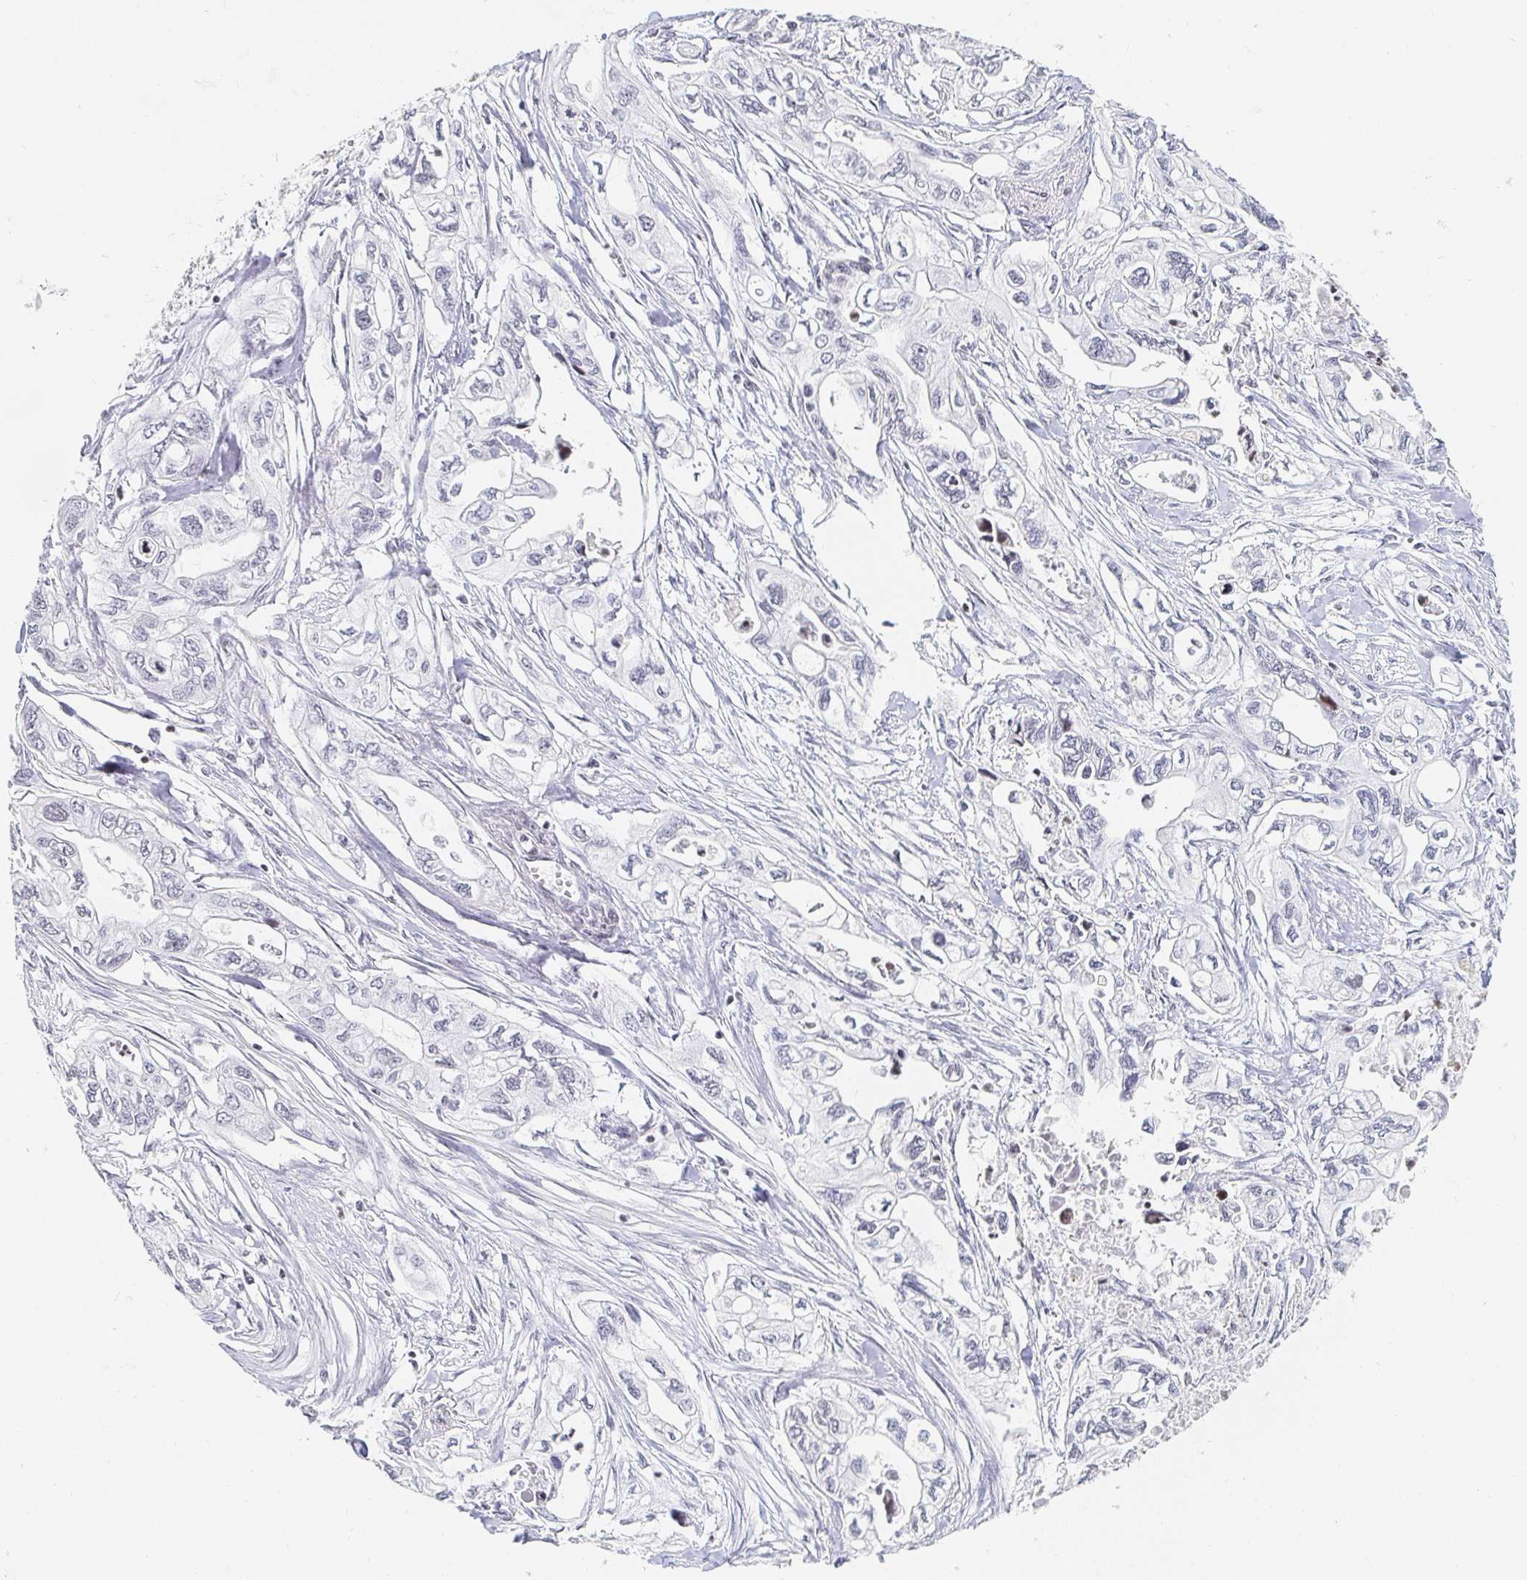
{"staining": {"intensity": "negative", "quantity": "none", "location": "none"}, "tissue": "pancreatic cancer", "cell_type": "Tumor cells", "image_type": "cancer", "snomed": [{"axis": "morphology", "description": "Adenocarcinoma, NOS"}, {"axis": "topography", "description": "Pancreas"}], "caption": "IHC micrograph of adenocarcinoma (pancreatic) stained for a protein (brown), which demonstrates no staining in tumor cells.", "gene": "NME9", "patient": {"sex": "male", "age": 68}}